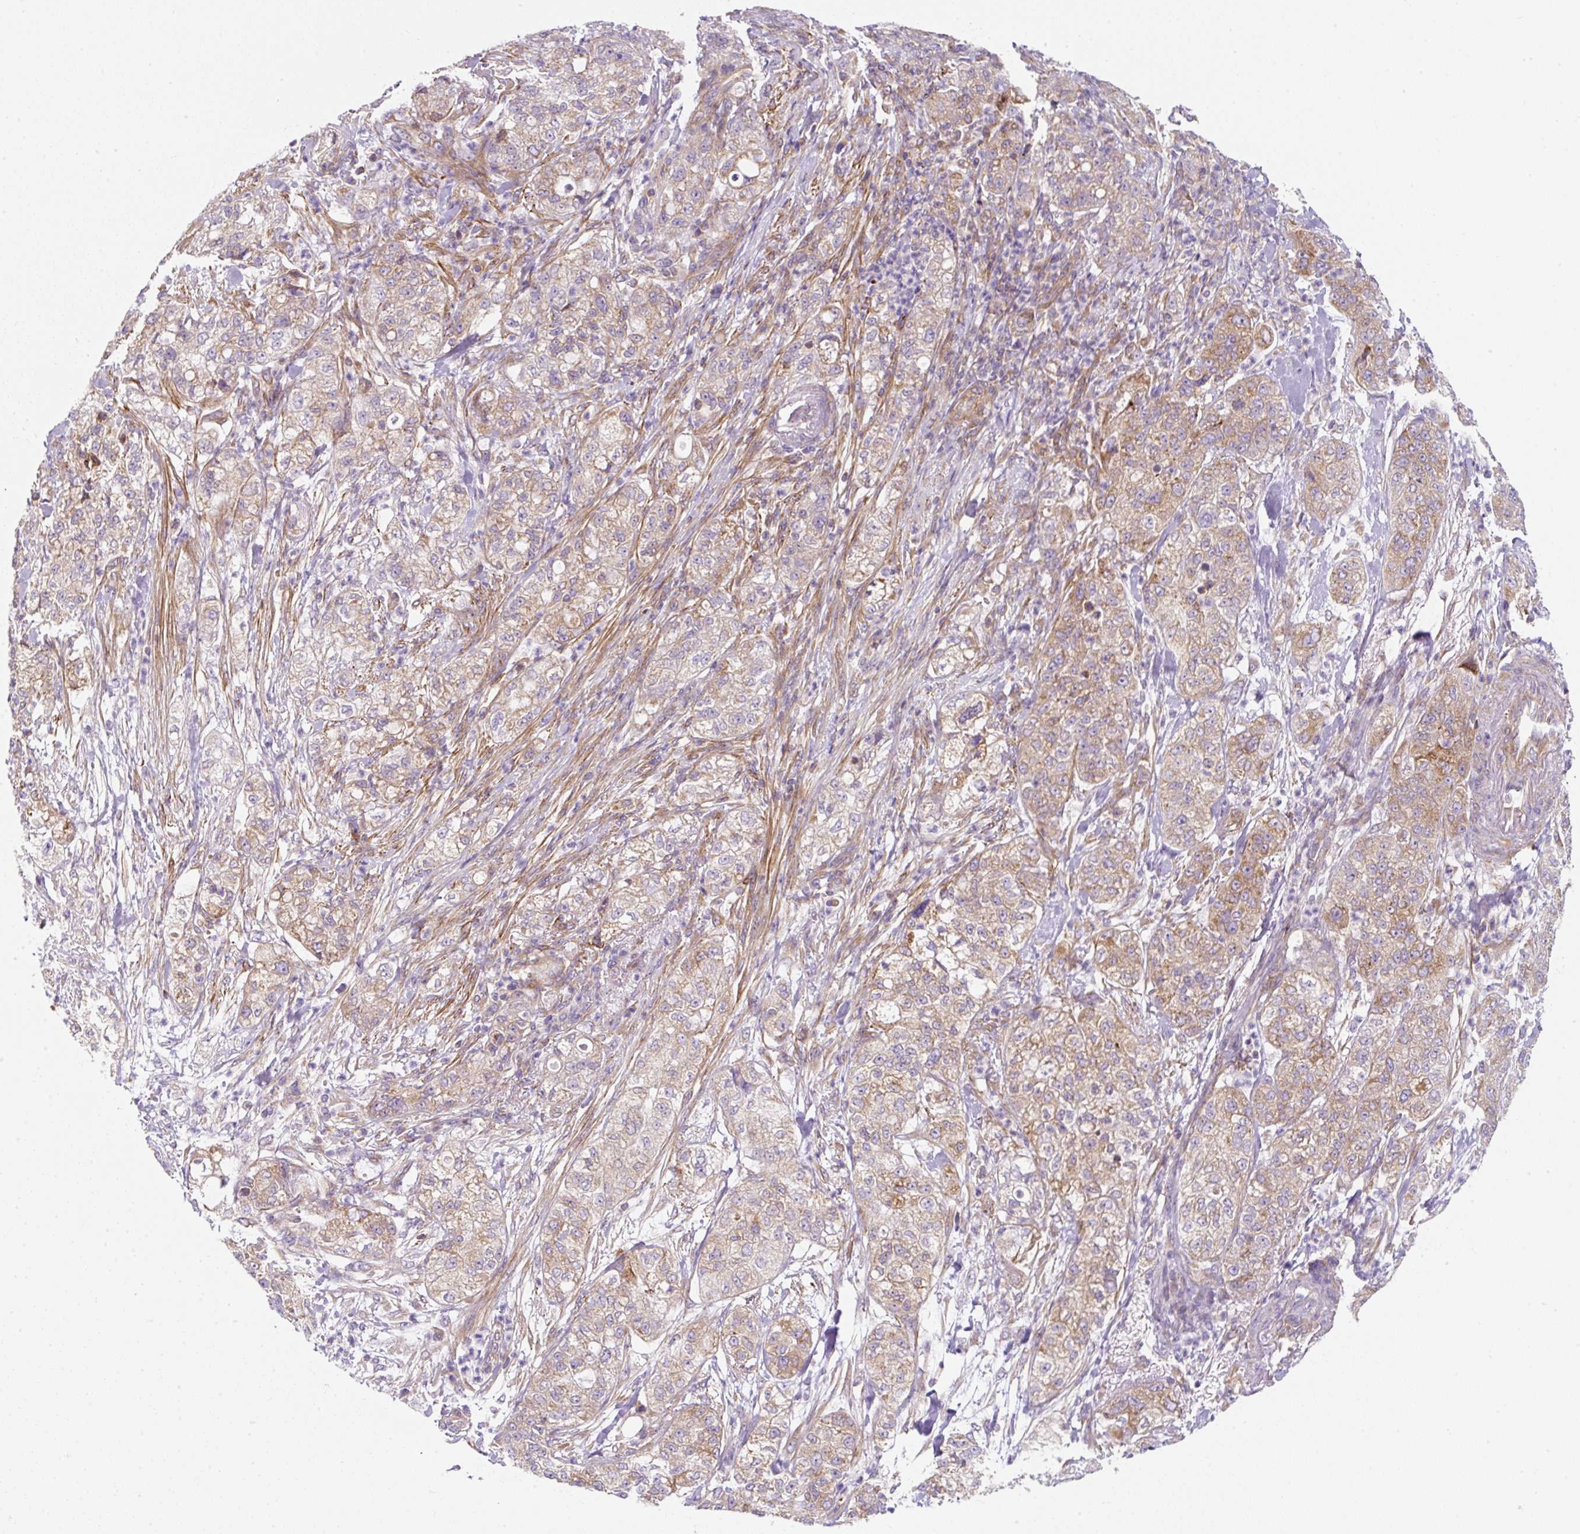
{"staining": {"intensity": "moderate", "quantity": "25%-75%", "location": "cytoplasmic/membranous"}, "tissue": "pancreatic cancer", "cell_type": "Tumor cells", "image_type": "cancer", "snomed": [{"axis": "morphology", "description": "Adenocarcinoma, NOS"}, {"axis": "topography", "description": "Pancreas"}], "caption": "Immunohistochemical staining of pancreatic cancer (adenocarcinoma) reveals moderate cytoplasmic/membranous protein expression in approximately 25%-75% of tumor cells.", "gene": "ERAP2", "patient": {"sex": "female", "age": 78}}